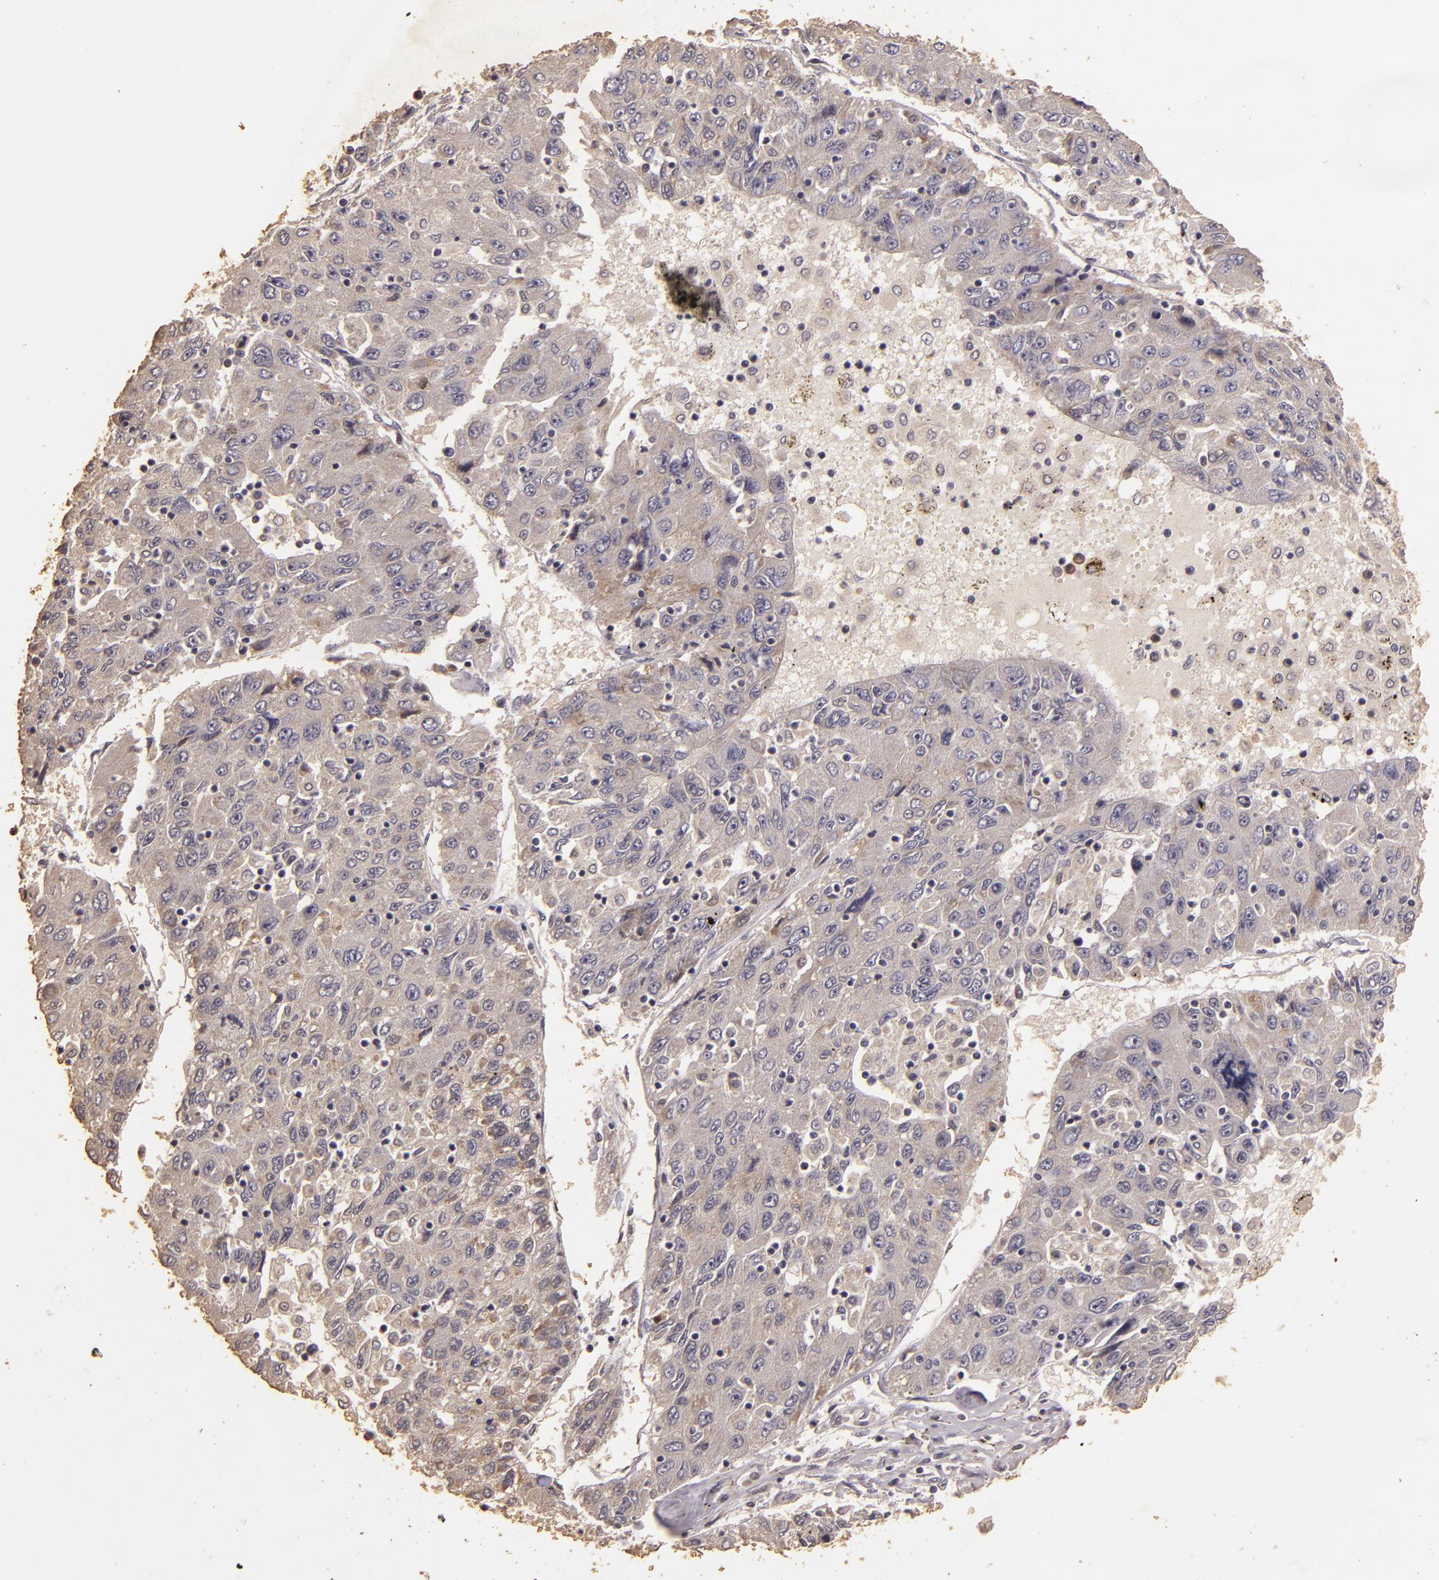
{"staining": {"intensity": "negative", "quantity": "none", "location": "none"}, "tissue": "liver cancer", "cell_type": "Tumor cells", "image_type": "cancer", "snomed": [{"axis": "morphology", "description": "Carcinoma, Hepatocellular, NOS"}, {"axis": "topography", "description": "Liver"}], "caption": "The histopathology image shows no staining of tumor cells in hepatocellular carcinoma (liver).", "gene": "BCL2L13", "patient": {"sex": "male", "age": 49}}